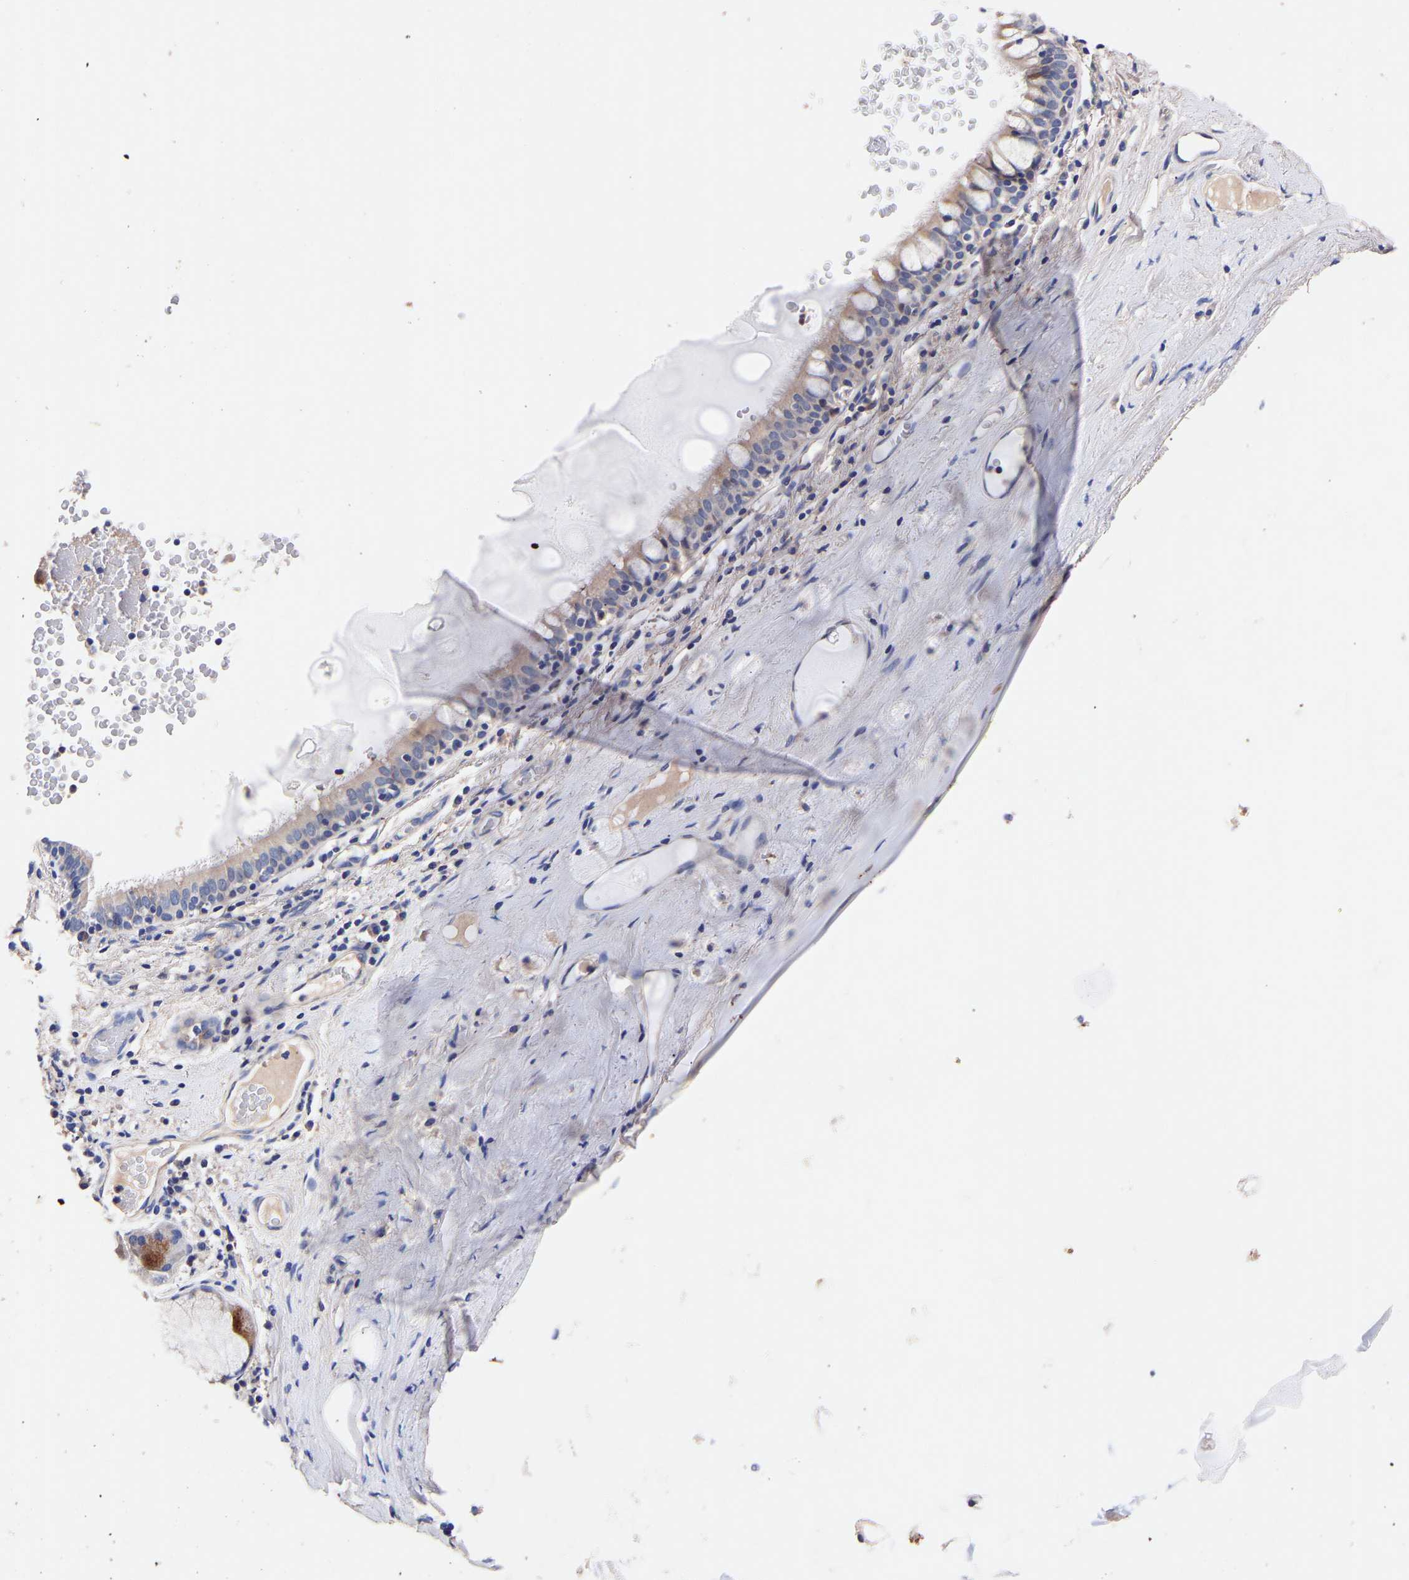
{"staining": {"intensity": "weak", "quantity": "25%-75%", "location": "cytoplasmic/membranous"}, "tissue": "bronchus", "cell_type": "Respiratory epithelial cells", "image_type": "normal", "snomed": [{"axis": "morphology", "description": "Normal tissue, NOS"}, {"axis": "morphology", "description": "Inflammation, NOS"}, {"axis": "topography", "description": "Cartilage tissue"}, {"axis": "topography", "description": "Bronchus"}], "caption": "Normal bronchus was stained to show a protein in brown. There is low levels of weak cytoplasmic/membranous positivity in about 25%-75% of respiratory epithelial cells.", "gene": "SEM1", "patient": {"sex": "male", "age": 77}}